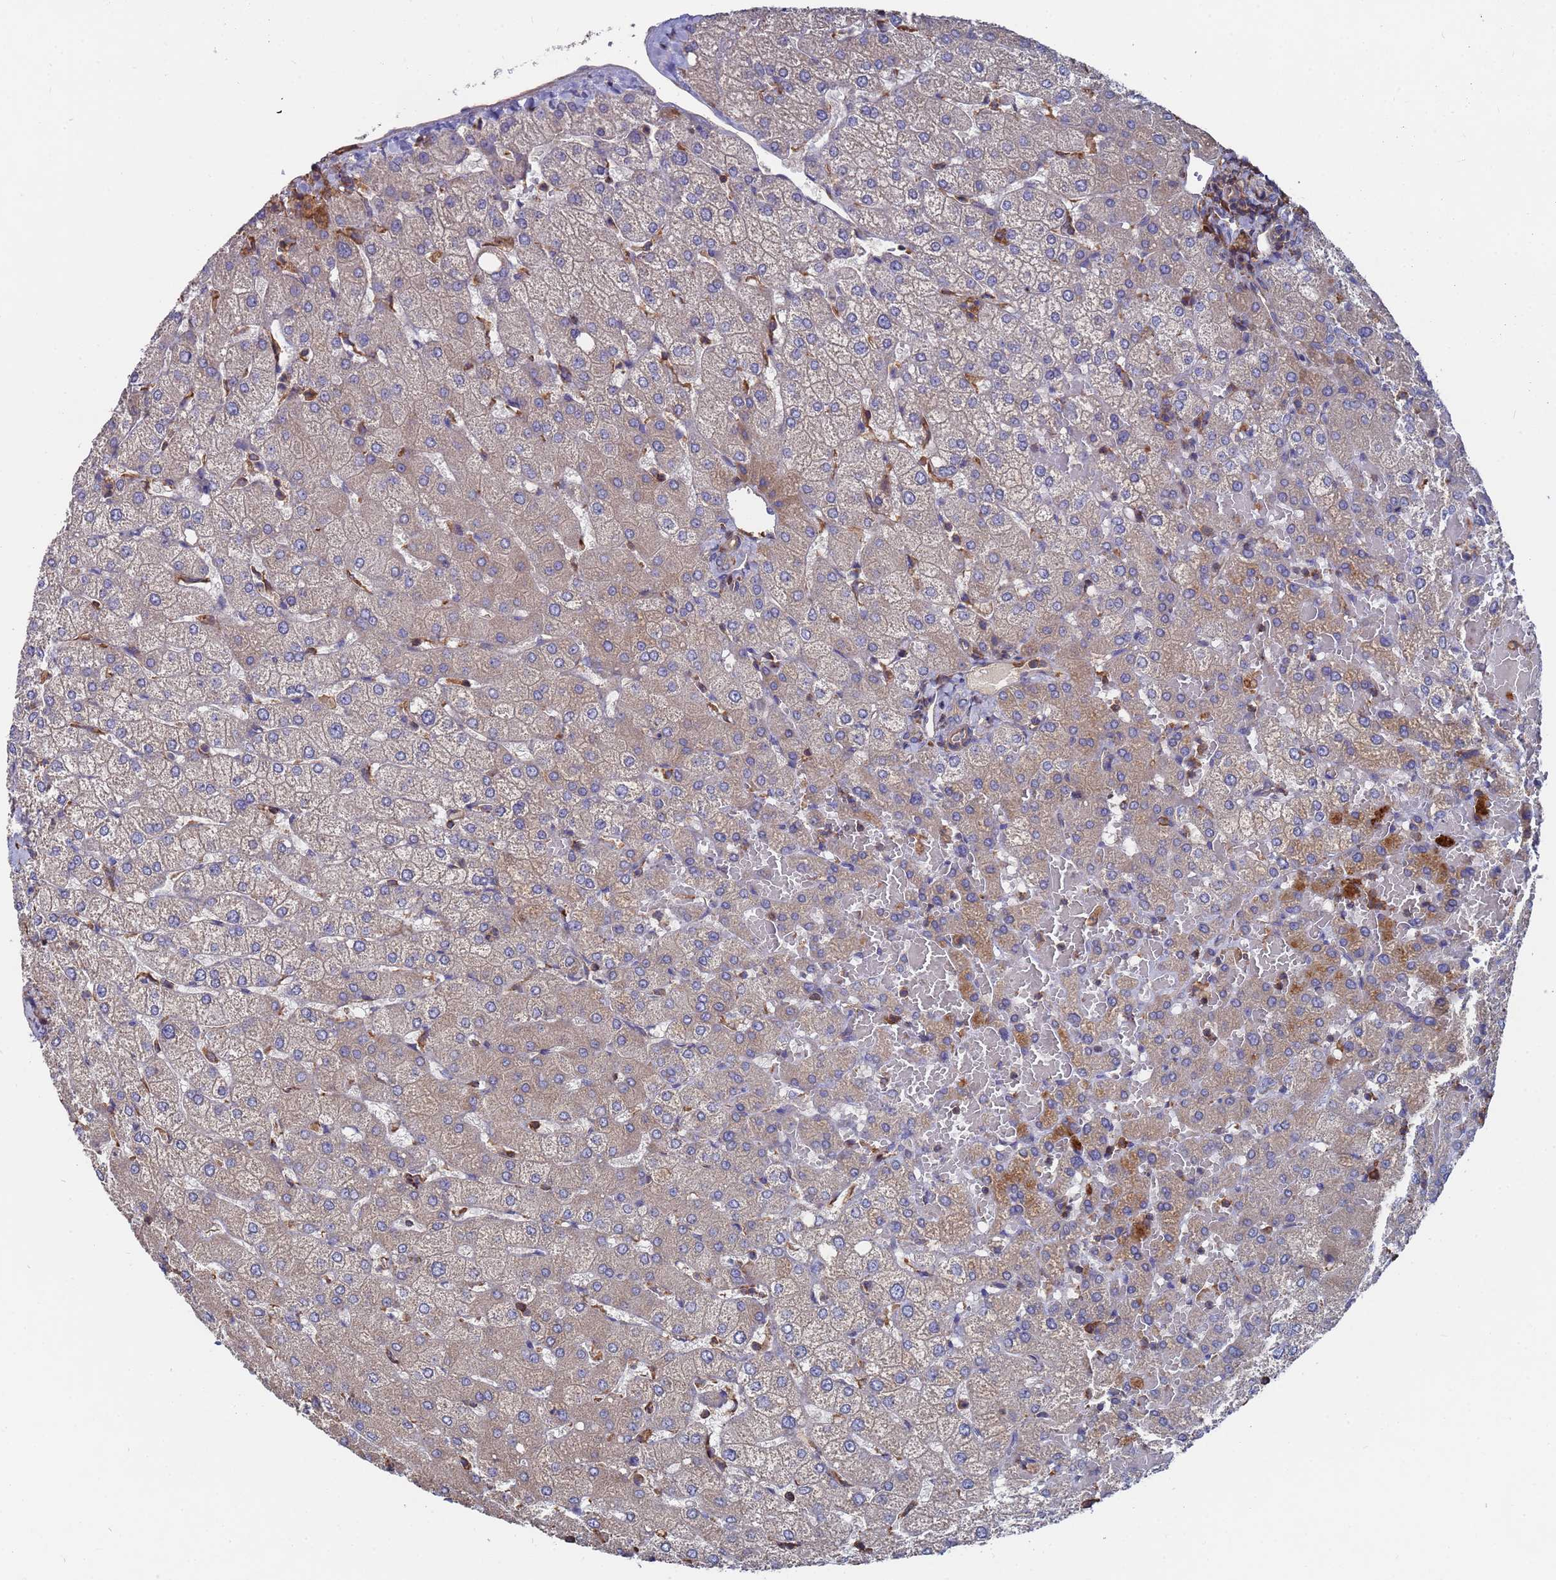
{"staining": {"intensity": "weak", "quantity": "<25%", "location": "cytoplasmic/membranous"}, "tissue": "liver", "cell_type": "Cholangiocytes", "image_type": "normal", "snomed": [{"axis": "morphology", "description": "Normal tissue, NOS"}, {"axis": "topography", "description": "Liver"}], "caption": "Immunohistochemistry of unremarkable human liver displays no positivity in cholangiocytes.", "gene": "PYCR1", "patient": {"sex": "female", "age": 54}}